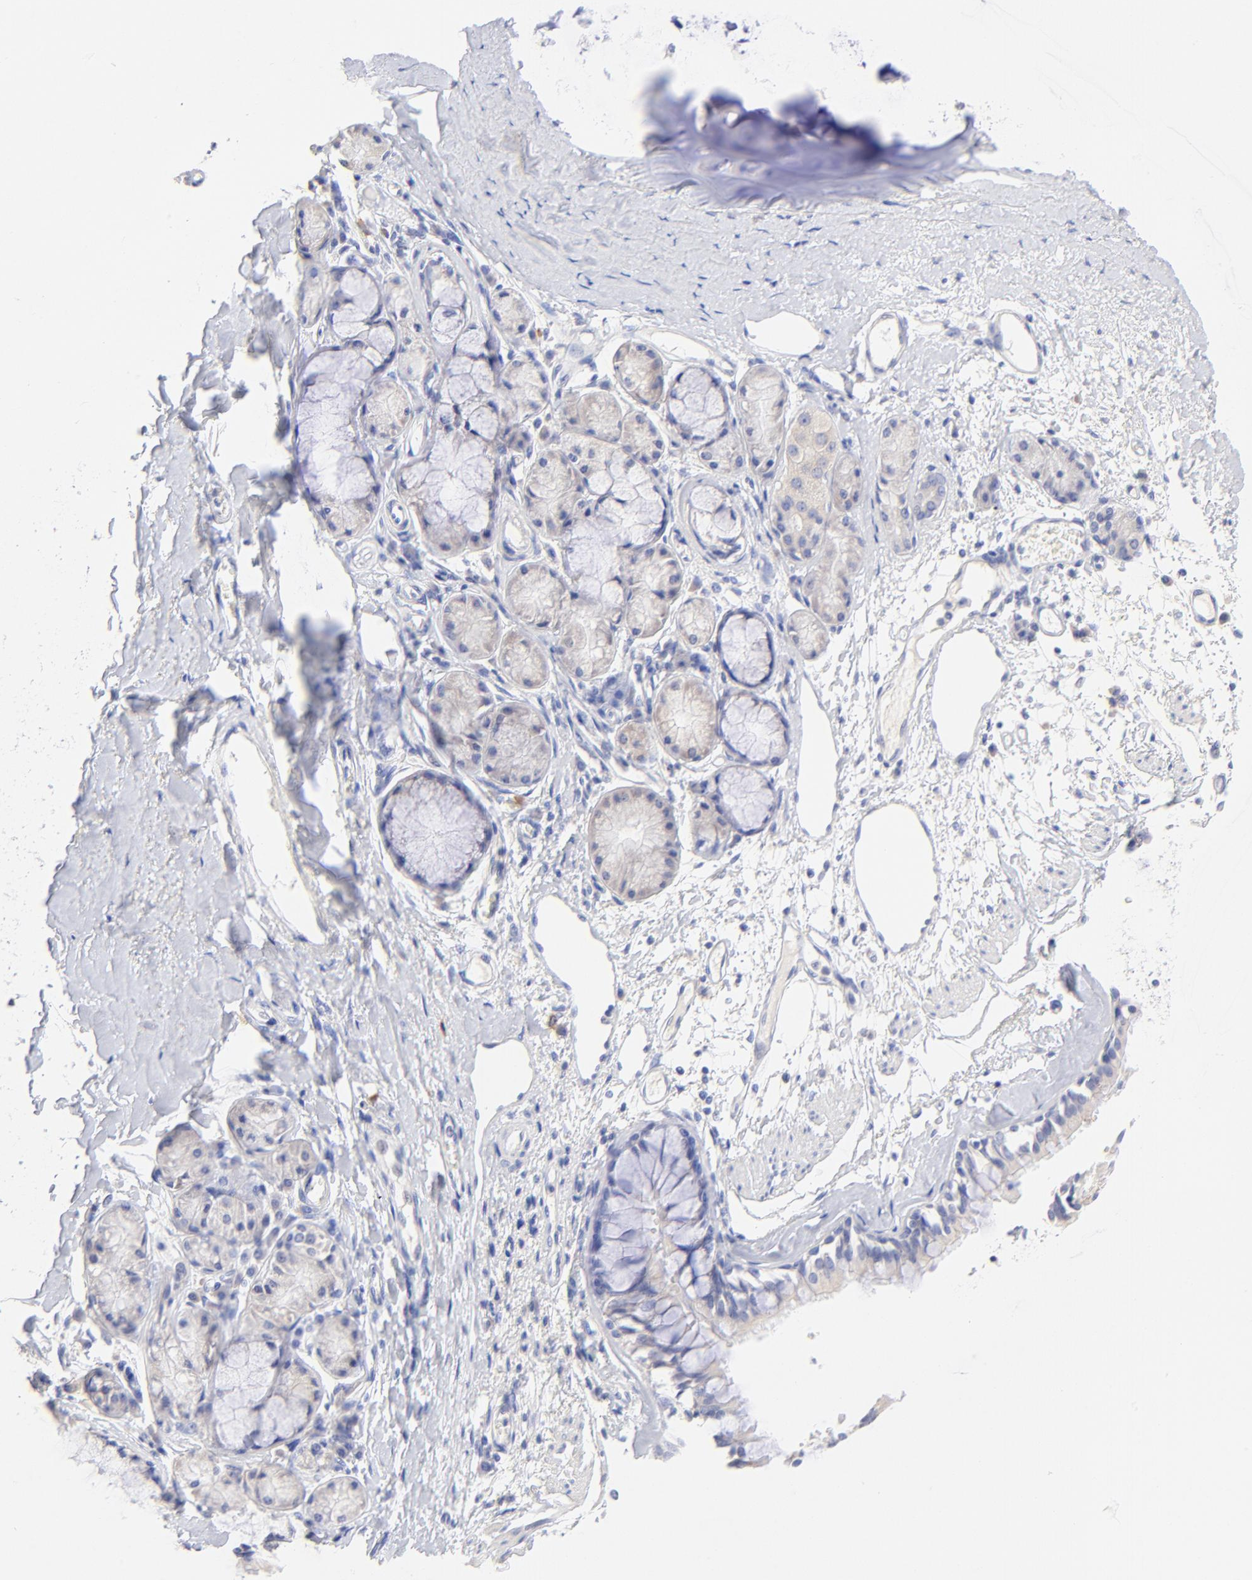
{"staining": {"intensity": "weak", "quantity": "<25%", "location": "cytoplasmic/membranous"}, "tissue": "bronchus", "cell_type": "Respiratory epithelial cells", "image_type": "normal", "snomed": [{"axis": "morphology", "description": "Normal tissue, NOS"}, {"axis": "topography", "description": "Bronchus"}, {"axis": "topography", "description": "Lung"}], "caption": "An immunohistochemistry image of unremarkable bronchus is shown. There is no staining in respiratory epithelial cells of bronchus. (Brightfield microscopy of DAB (3,3'-diaminobenzidine) IHC at high magnification).", "gene": "EBP", "patient": {"sex": "female", "age": 56}}